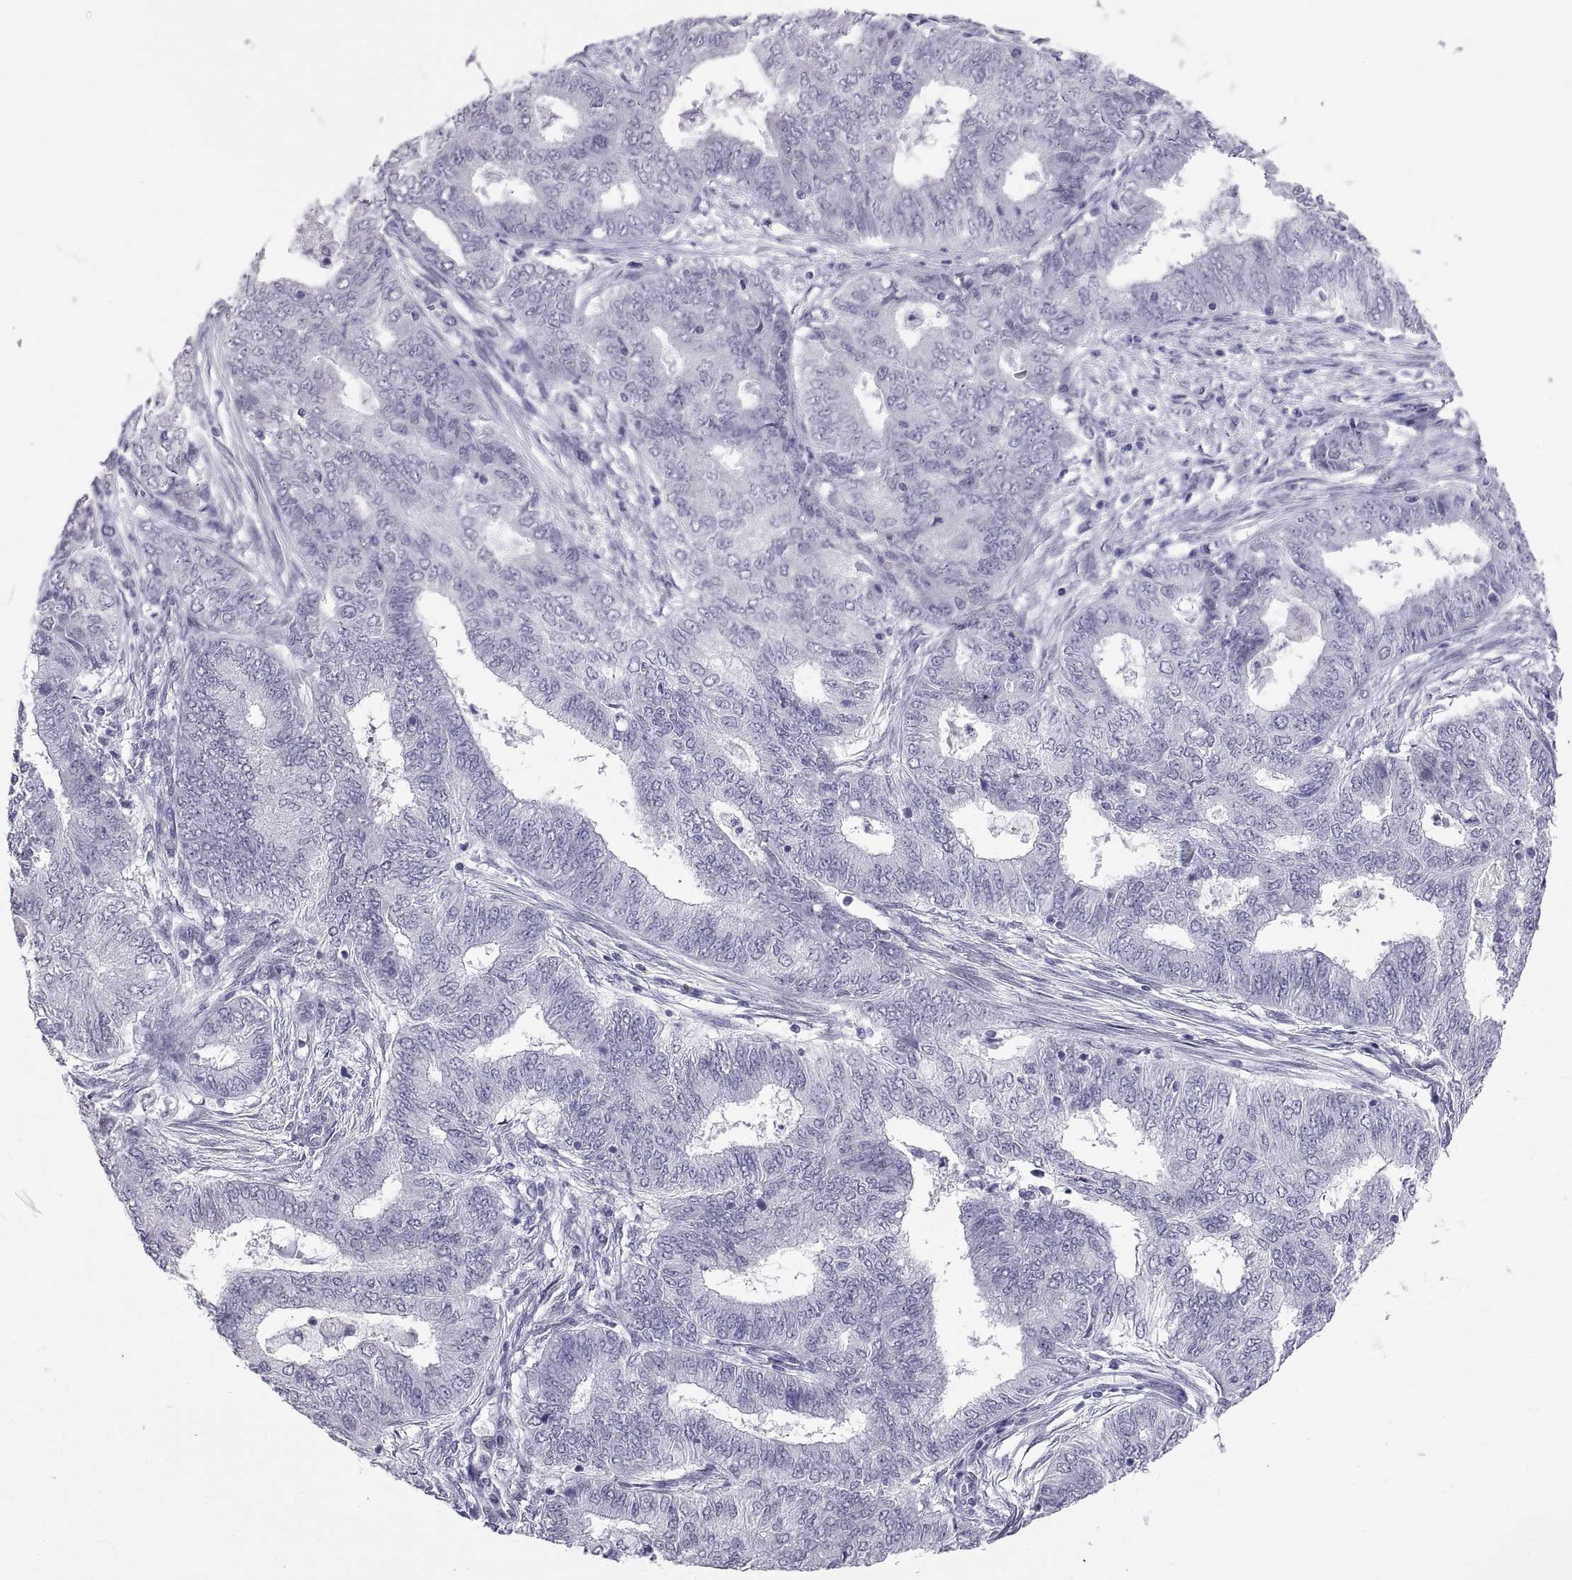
{"staining": {"intensity": "negative", "quantity": "none", "location": "none"}, "tissue": "endometrial cancer", "cell_type": "Tumor cells", "image_type": "cancer", "snomed": [{"axis": "morphology", "description": "Adenocarcinoma, NOS"}, {"axis": "topography", "description": "Endometrium"}], "caption": "Tumor cells show no significant positivity in endometrial cancer.", "gene": "KRT77", "patient": {"sex": "female", "age": 62}}